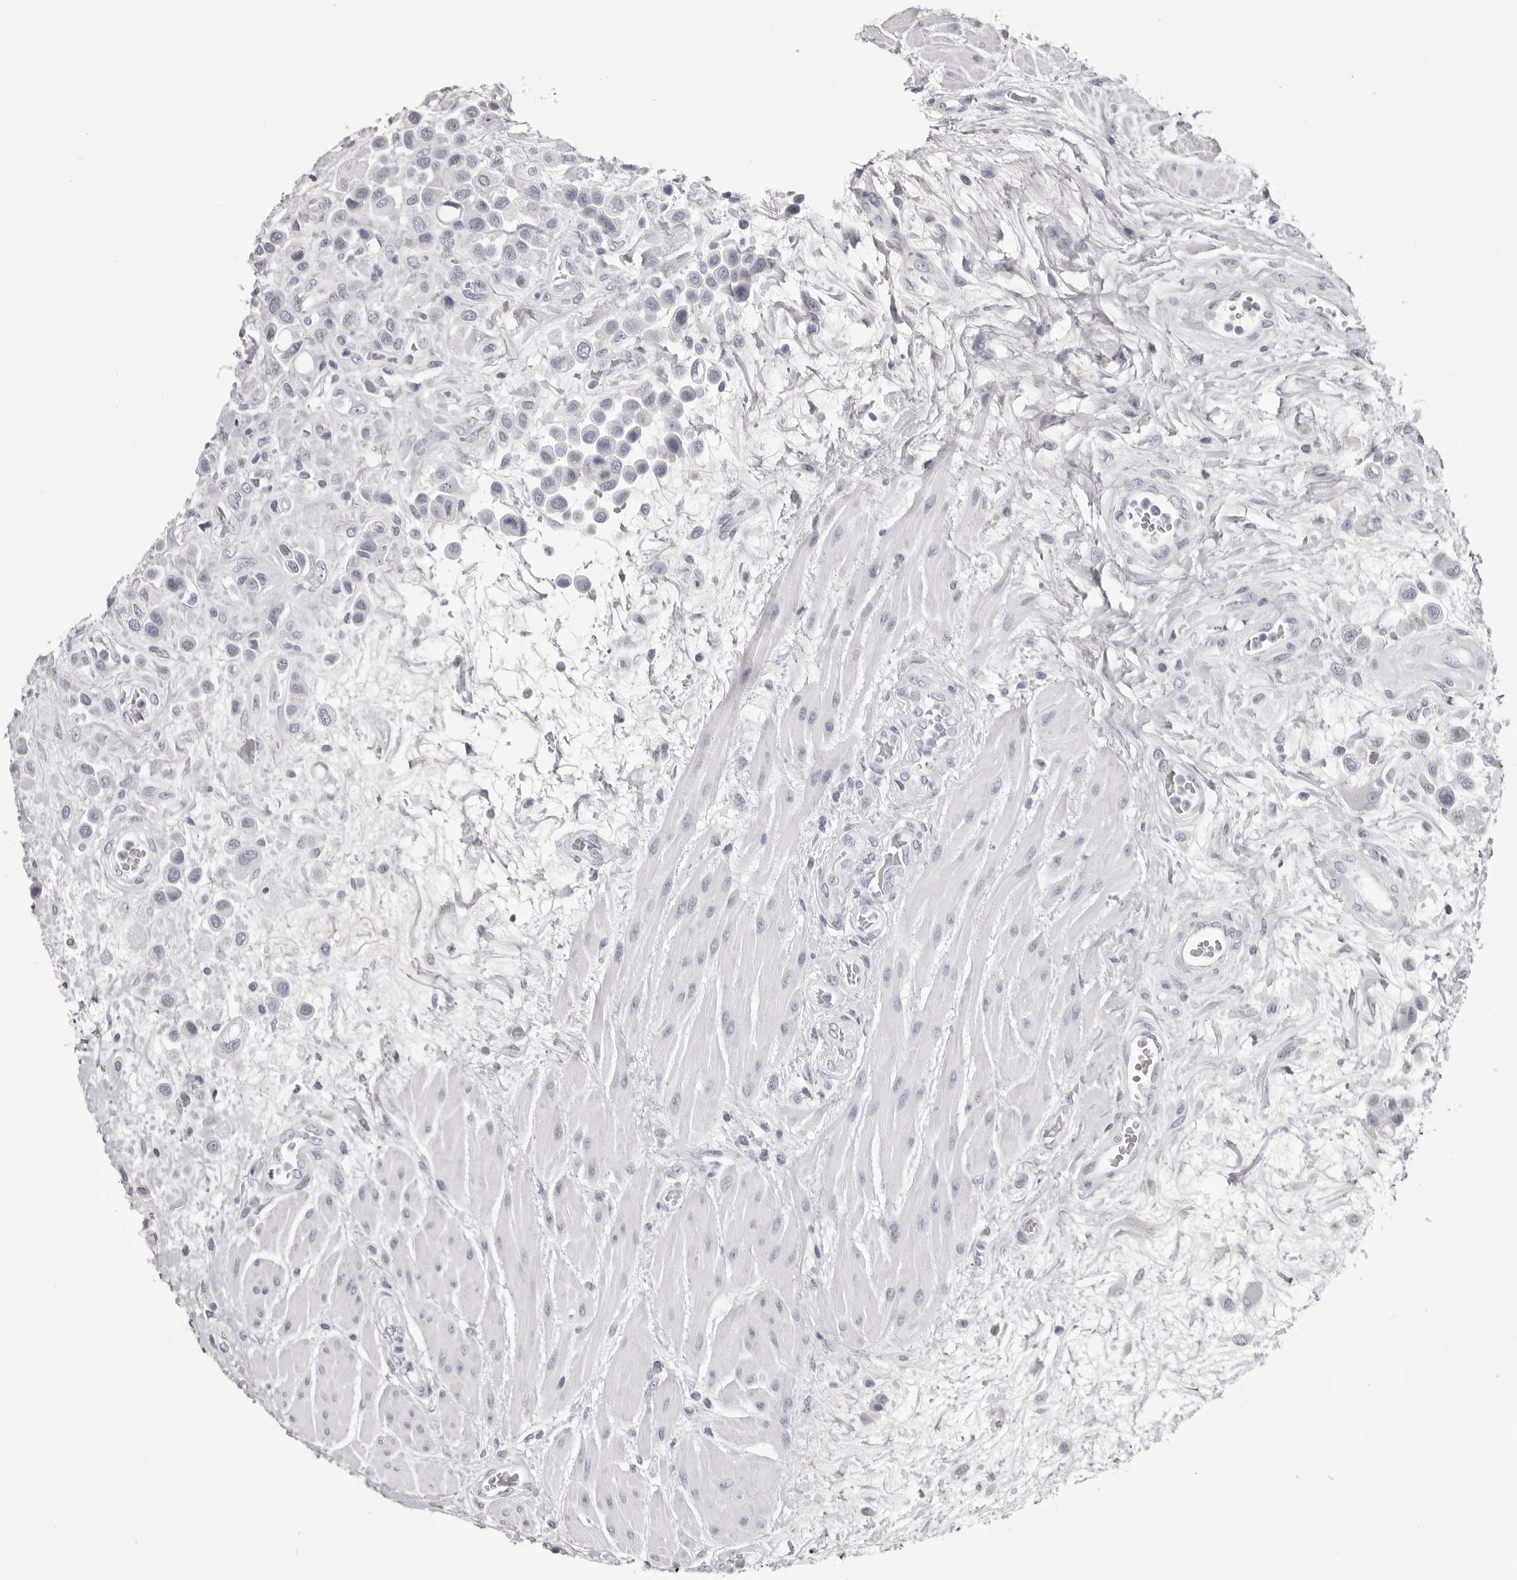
{"staining": {"intensity": "negative", "quantity": "none", "location": "none"}, "tissue": "urothelial cancer", "cell_type": "Tumor cells", "image_type": "cancer", "snomed": [{"axis": "morphology", "description": "Urothelial carcinoma, High grade"}, {"axis": "topography", "description": "Urinary bladder"}], "caption": "Protein analysis of urothelial cancer exhibits no significant positivity in tumor cells.", "gene": "LPO", "patient": {"sex": "male", "age": 50}}